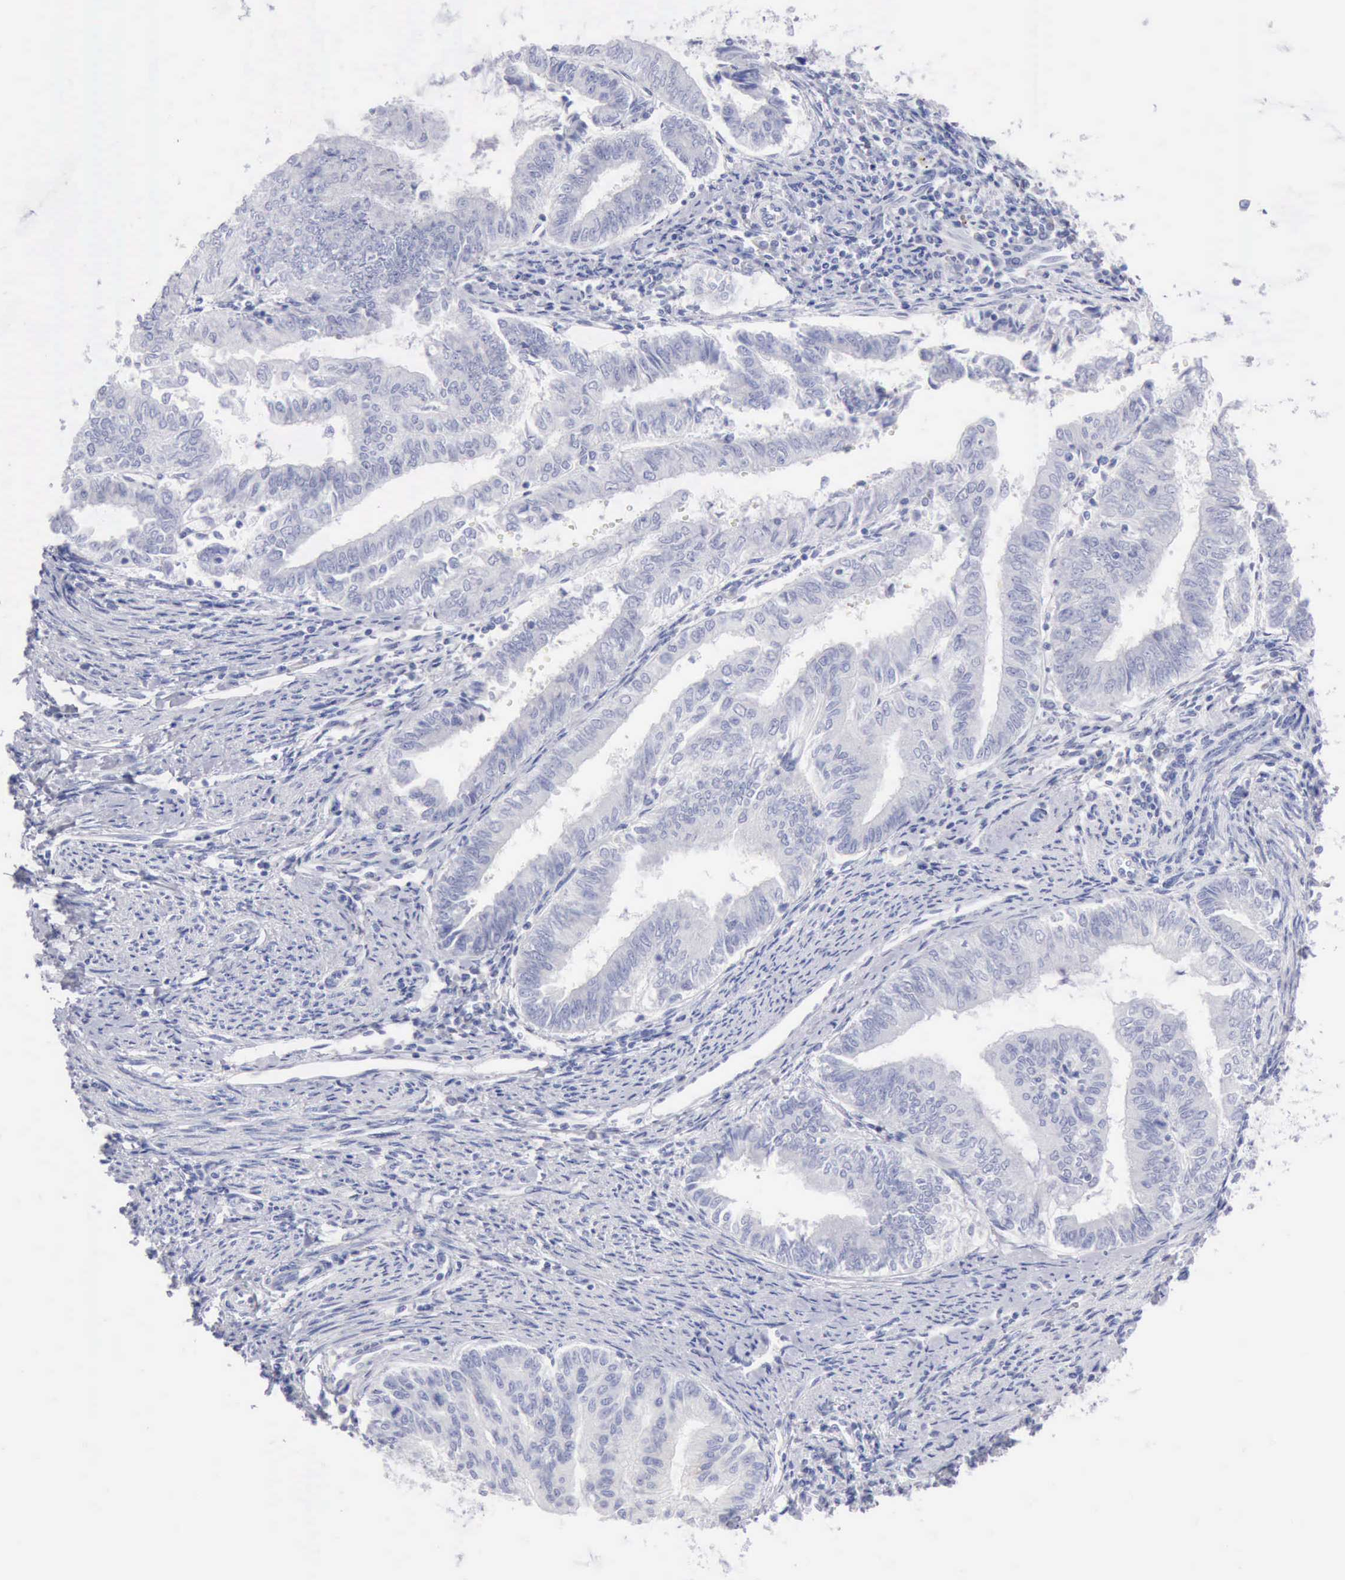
{"staining": {"intensity": "negative", "quantity": "none", "location": "none"}, "tissue": "endometrial cancer", "cell_type": "Tumor cells", "image_type": "cancer", "snomed": [{"axis": "morphology", "description": "Adenocarcinoma, NOS"}, {"axis": "topography", "description": "Endometrium"}], "caption": "Endometrial cancer was stained to show a protein in brown. There is no significant positivity in tumor cells.", "gene": "ANGEL1", "patient": {"sex": "female", "age": 66}}